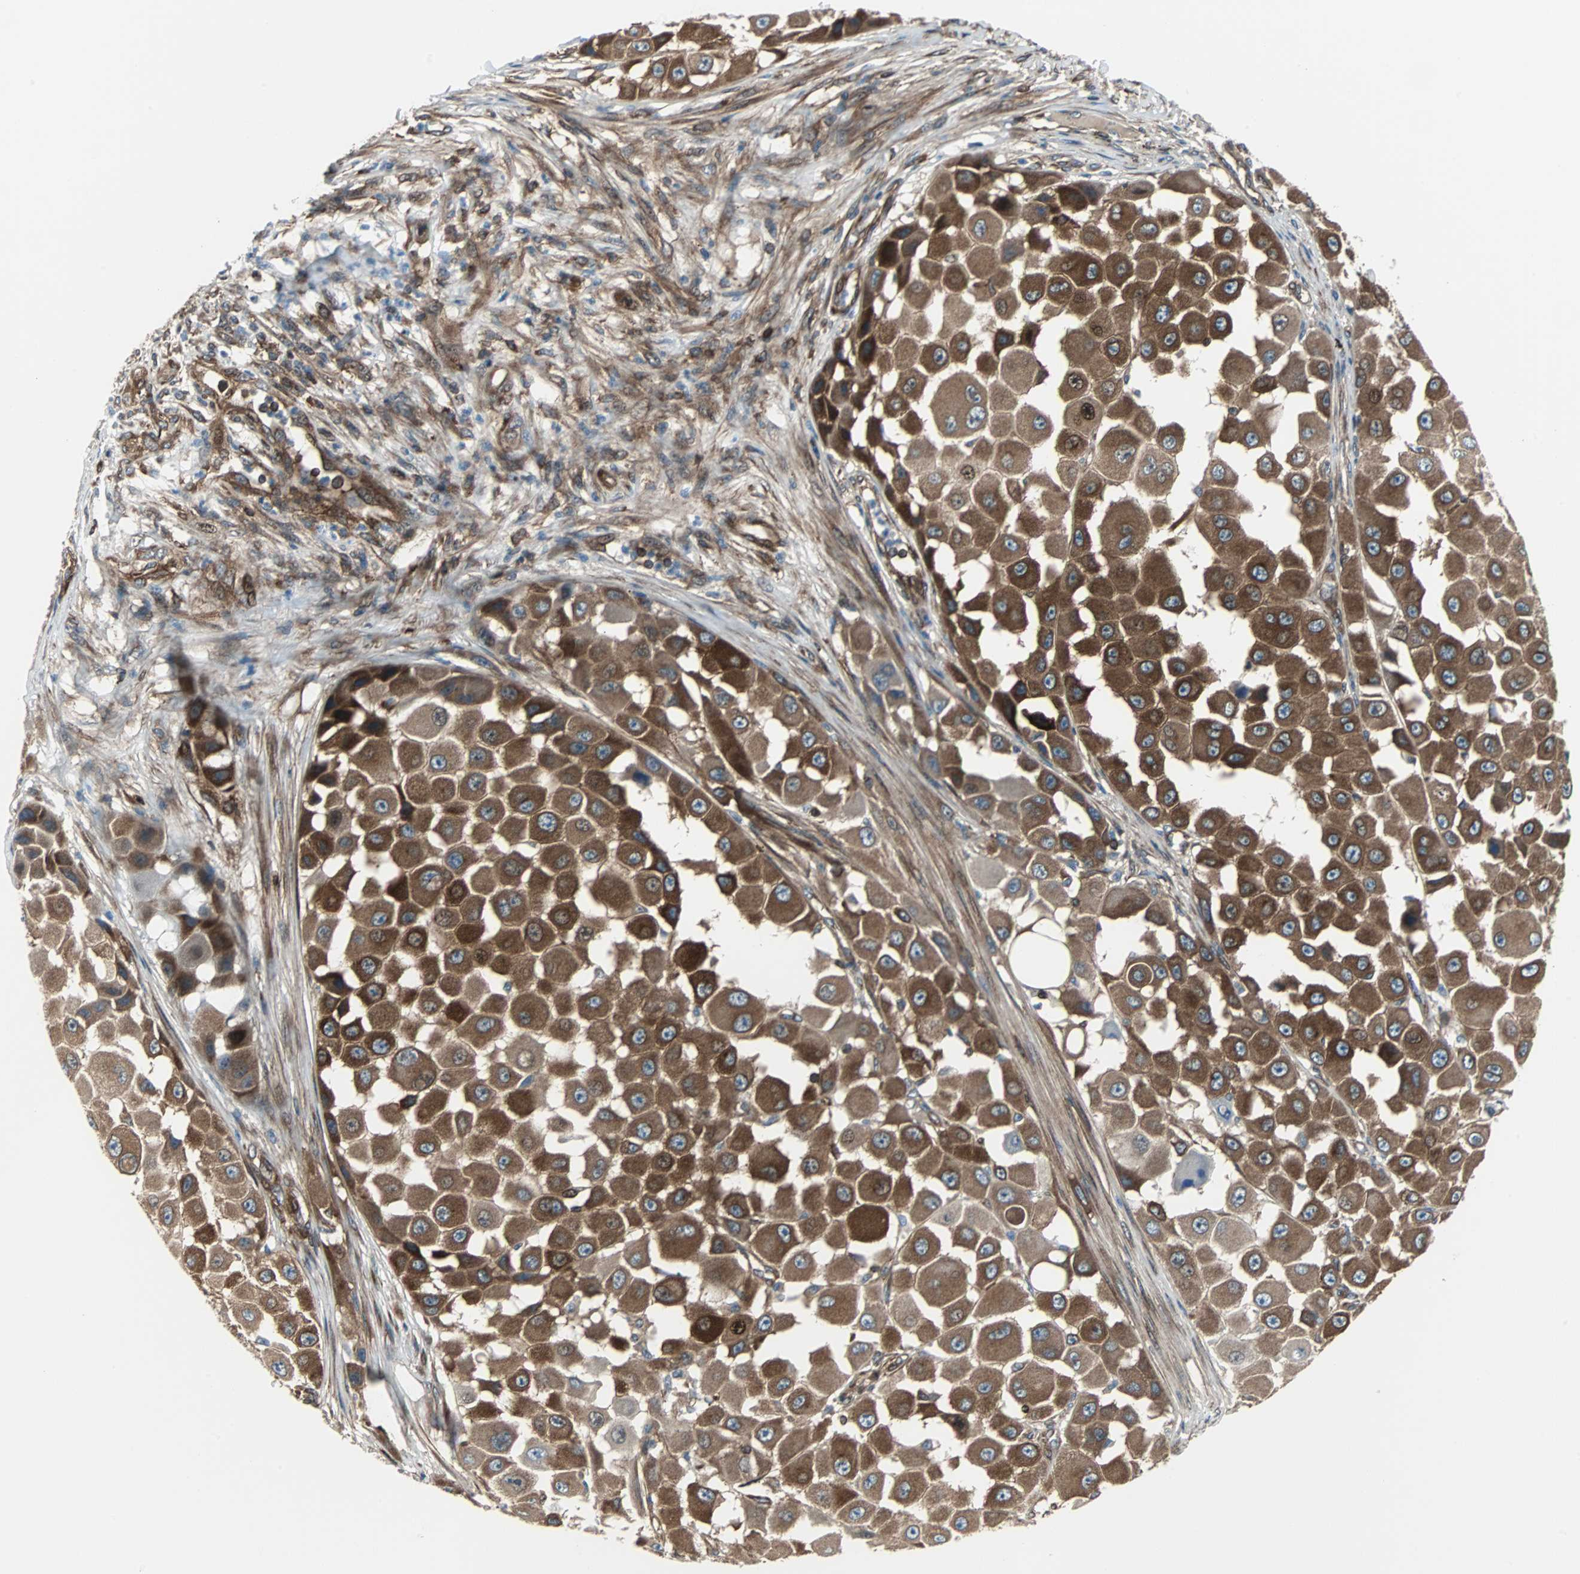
{"staining": {"intensity": "strong", "quantity": ">75%", "location": "cytoplasmic/membranous"}, "tissue": "melanoma", "cell_type": "Tumor cells", "image_type": "cancer", "snomed": [{"axis": "morphology", "description": "Malignant melanoma, NOS"}, {"axis": "topography", "description": "Skin"}], "caption": "This photomicrograph displays immunohistochemistry staining of malignant melanoma, with high strong cytoplasmic/membranous positivity in about >75% of tumor cells.", "gene": "RELA", "patient": {"sex": "female", "age": 81}}